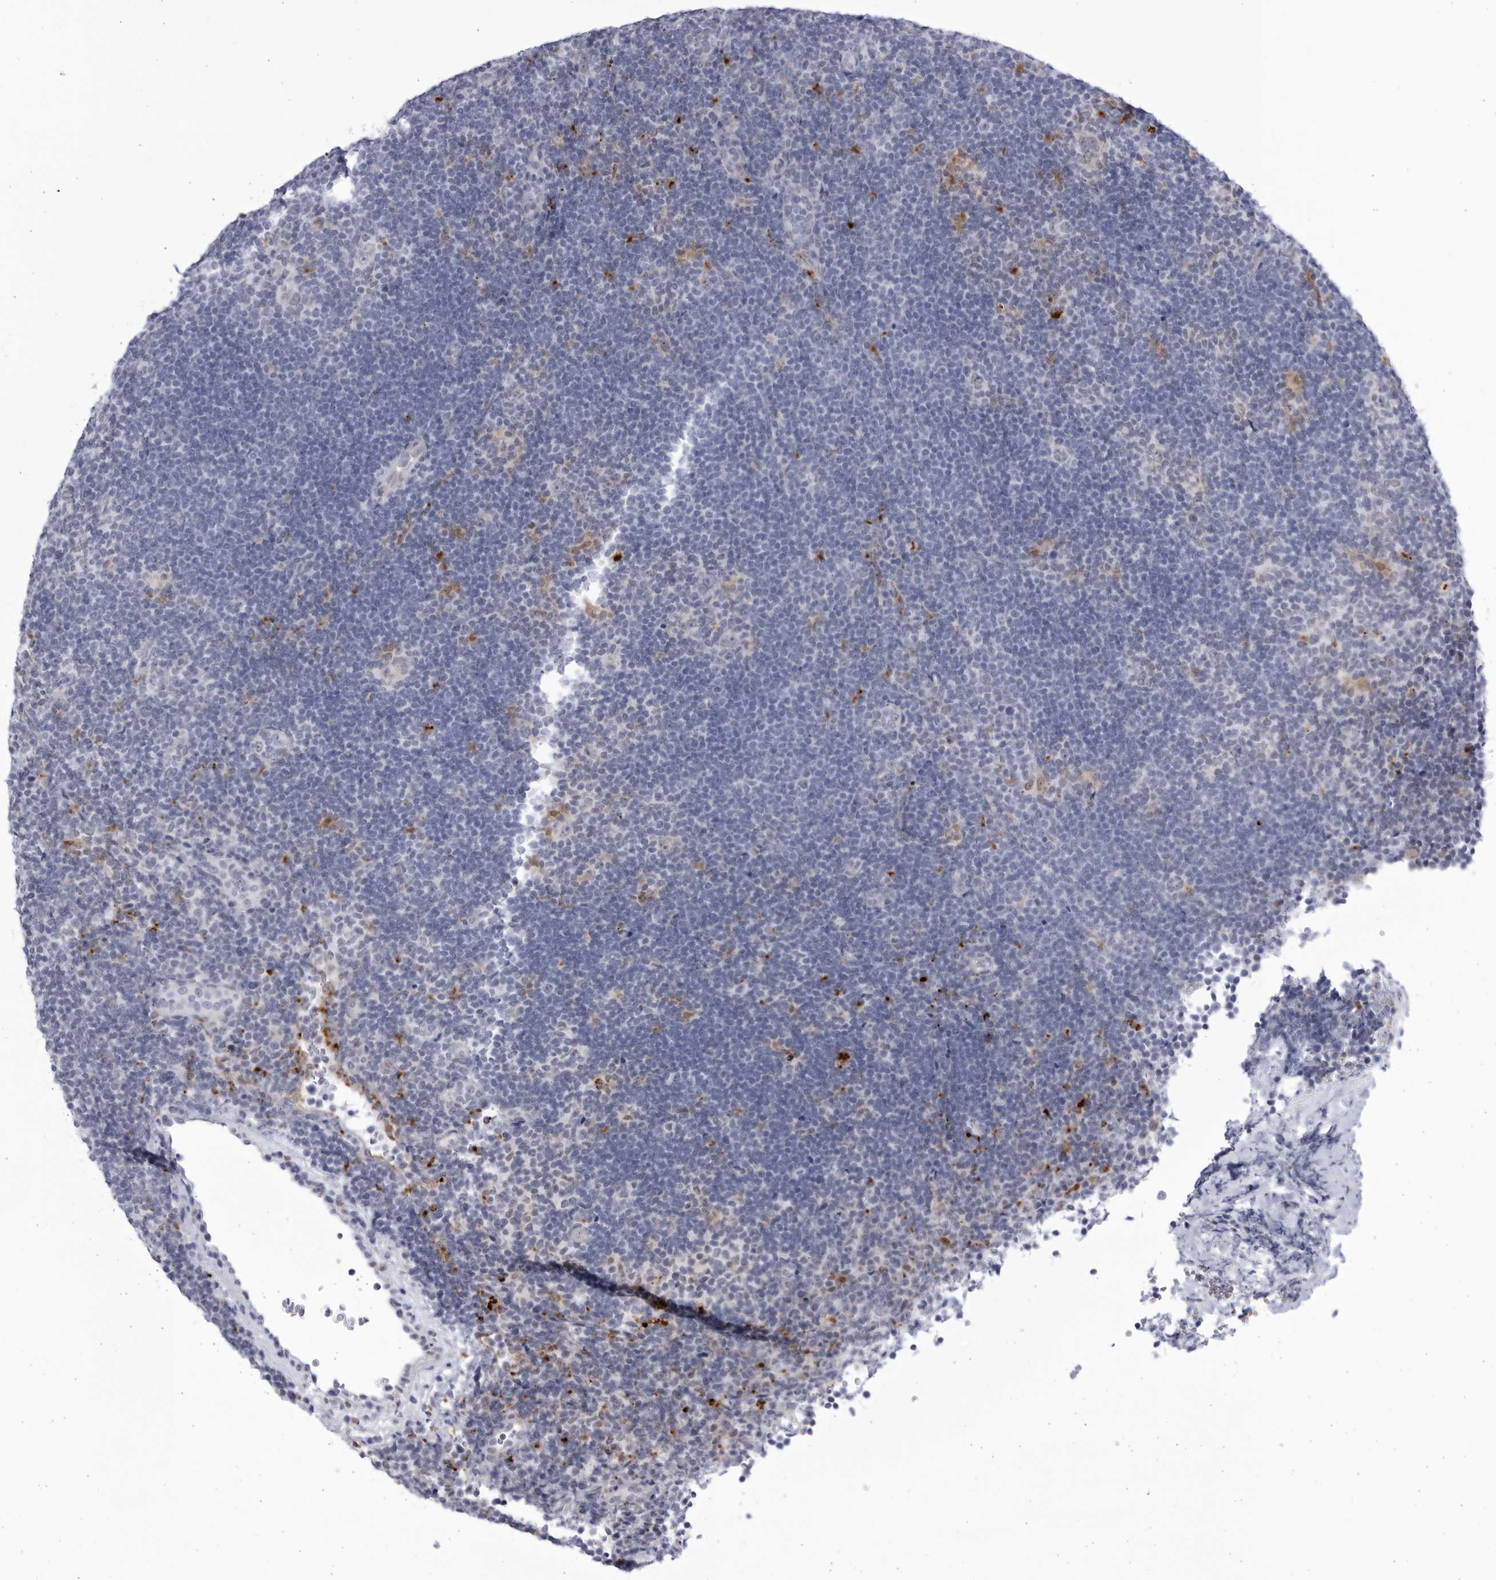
{"staining": {"intensity": "negative", "quantity": "none", "location": "none"}, "tissue": "lymphoma", "cell_type": "Tumor cells", "image_type": "cancer", "snomed": [{"axis": "morphology", "description": "Hodgkin's disease, NOS"}, {"axis": "topography", "description": "Lymph node"}], "caption": "High power microscopy micrograph of an immunohistochemistry (IHC) histopathology image of lymphoma, revealing no significant expression in tumor cells.", "gene": "CCDC181", "patient": {"sex": "female", "age": 57}}